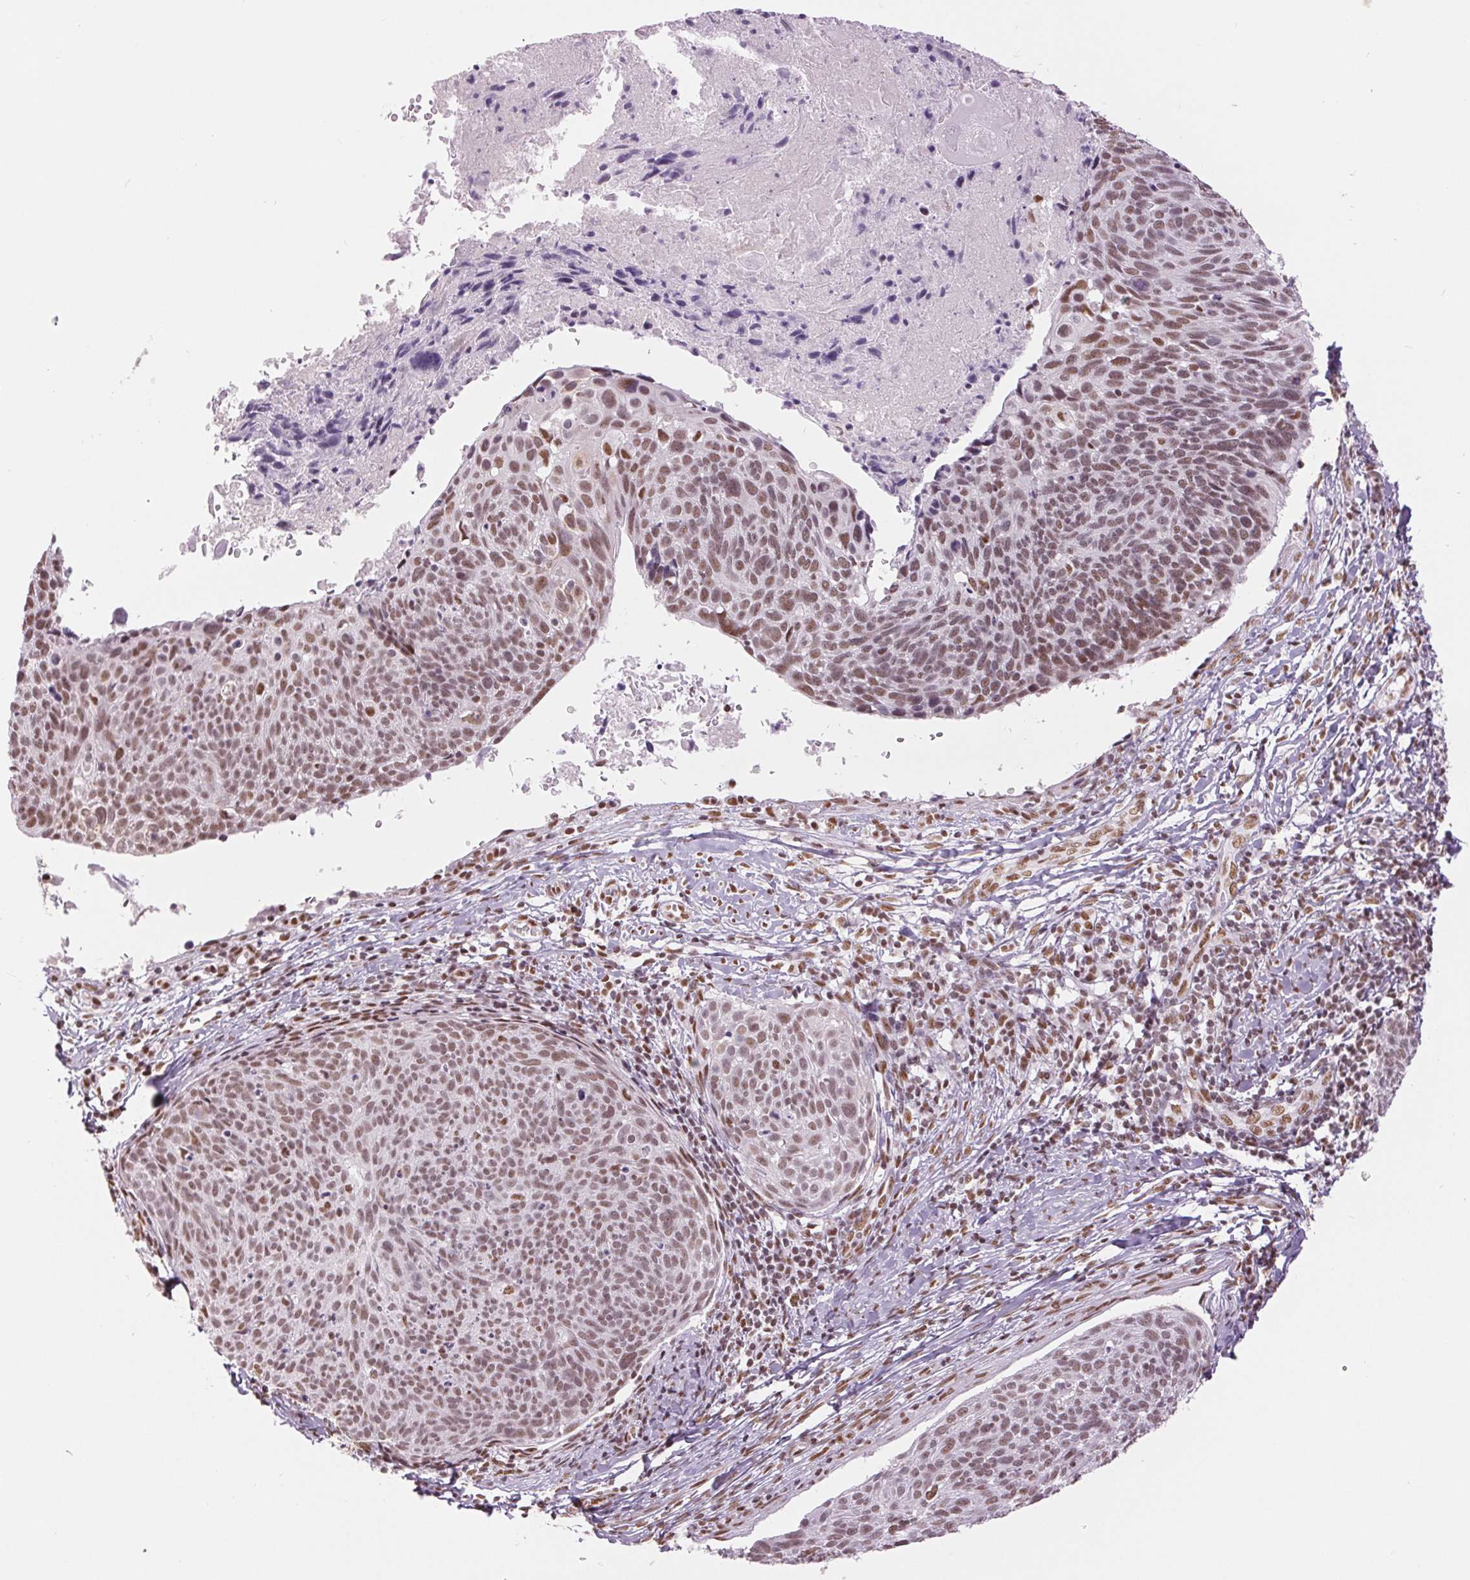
{"staining": {"intensity": "moderate", "quantity": ">75%", "location": "nuclear"}, "tissue": "cervical cancer", "cell_type": "Tumor cells", "image_type": "cancer", "snomed": [{"axis": "morphology", "description": "Squamous cell carcinoma, NOS"}, {"axis": "topography", "description": "Cervix"}], "caption": "Immunohistochemistry (IHC) of human squamous cell carcinoma (cervical) shows medium levels of moderate nuclear positivity in approximately >75% of tumor cells. (Brightfield microscopy of DAB IHC at high magnification).", "gene": "ZFR2", "patient": {"sex": "female", "age": 49}}